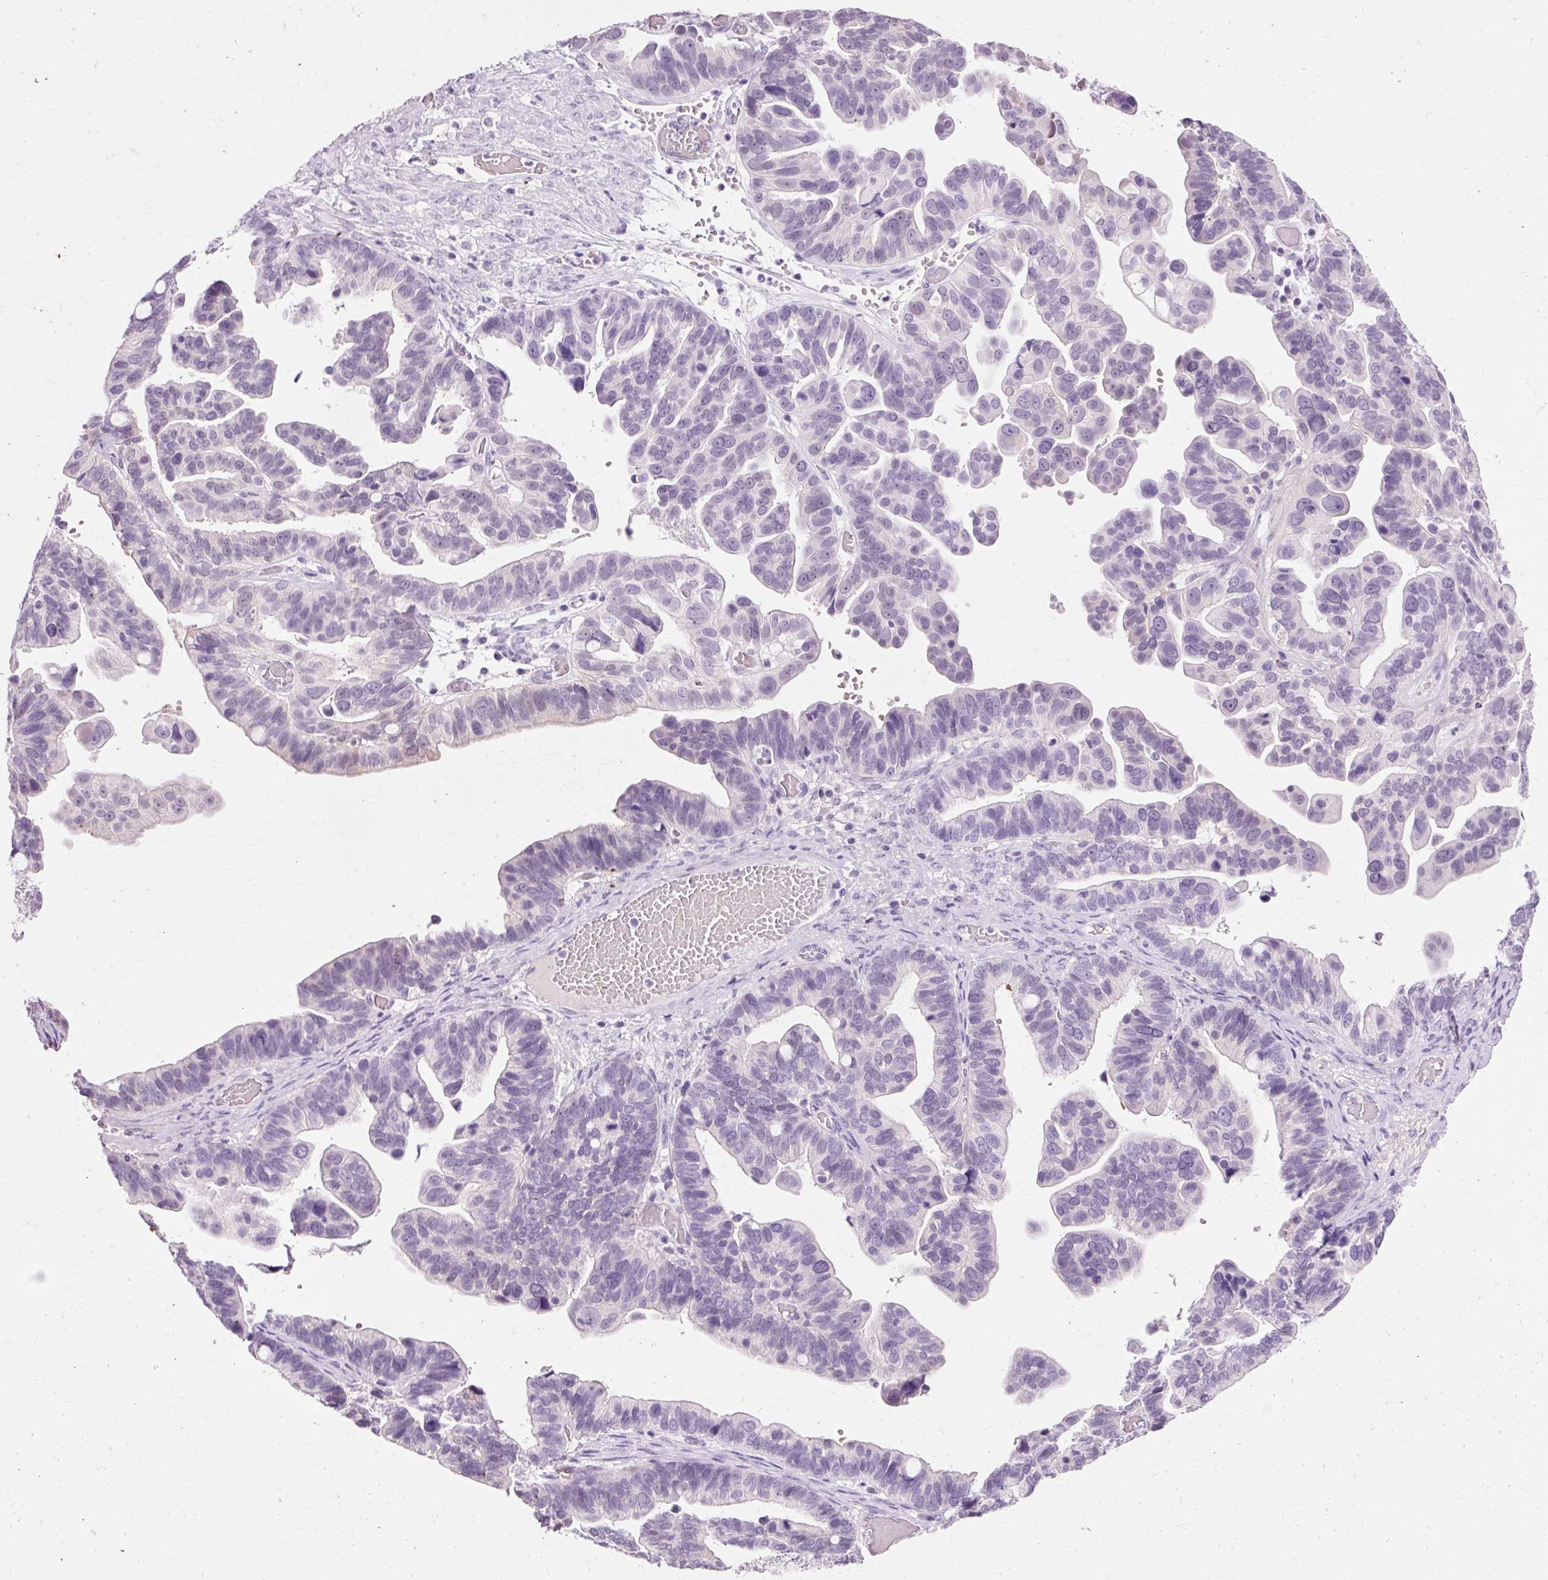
{"staining": {"intensity": "negative", "quantity": "none", "location": "none"}, "tissue": "ovarian cancer", "cell_type": "Tumor cells", "image_type": "cancer", "snomed": [{"axis": "morphology", "description": "Cystadenocarcinoma, serous, NOS"}, {"axis": "topography", "description": "Ovary"}], "caption": "IHC of ovarian cancer exhibits no staining in tumor cells. Nuclei are stained in blue.", "gene": "VN1R2", "patient": {"sex": "female", "age": 56}}